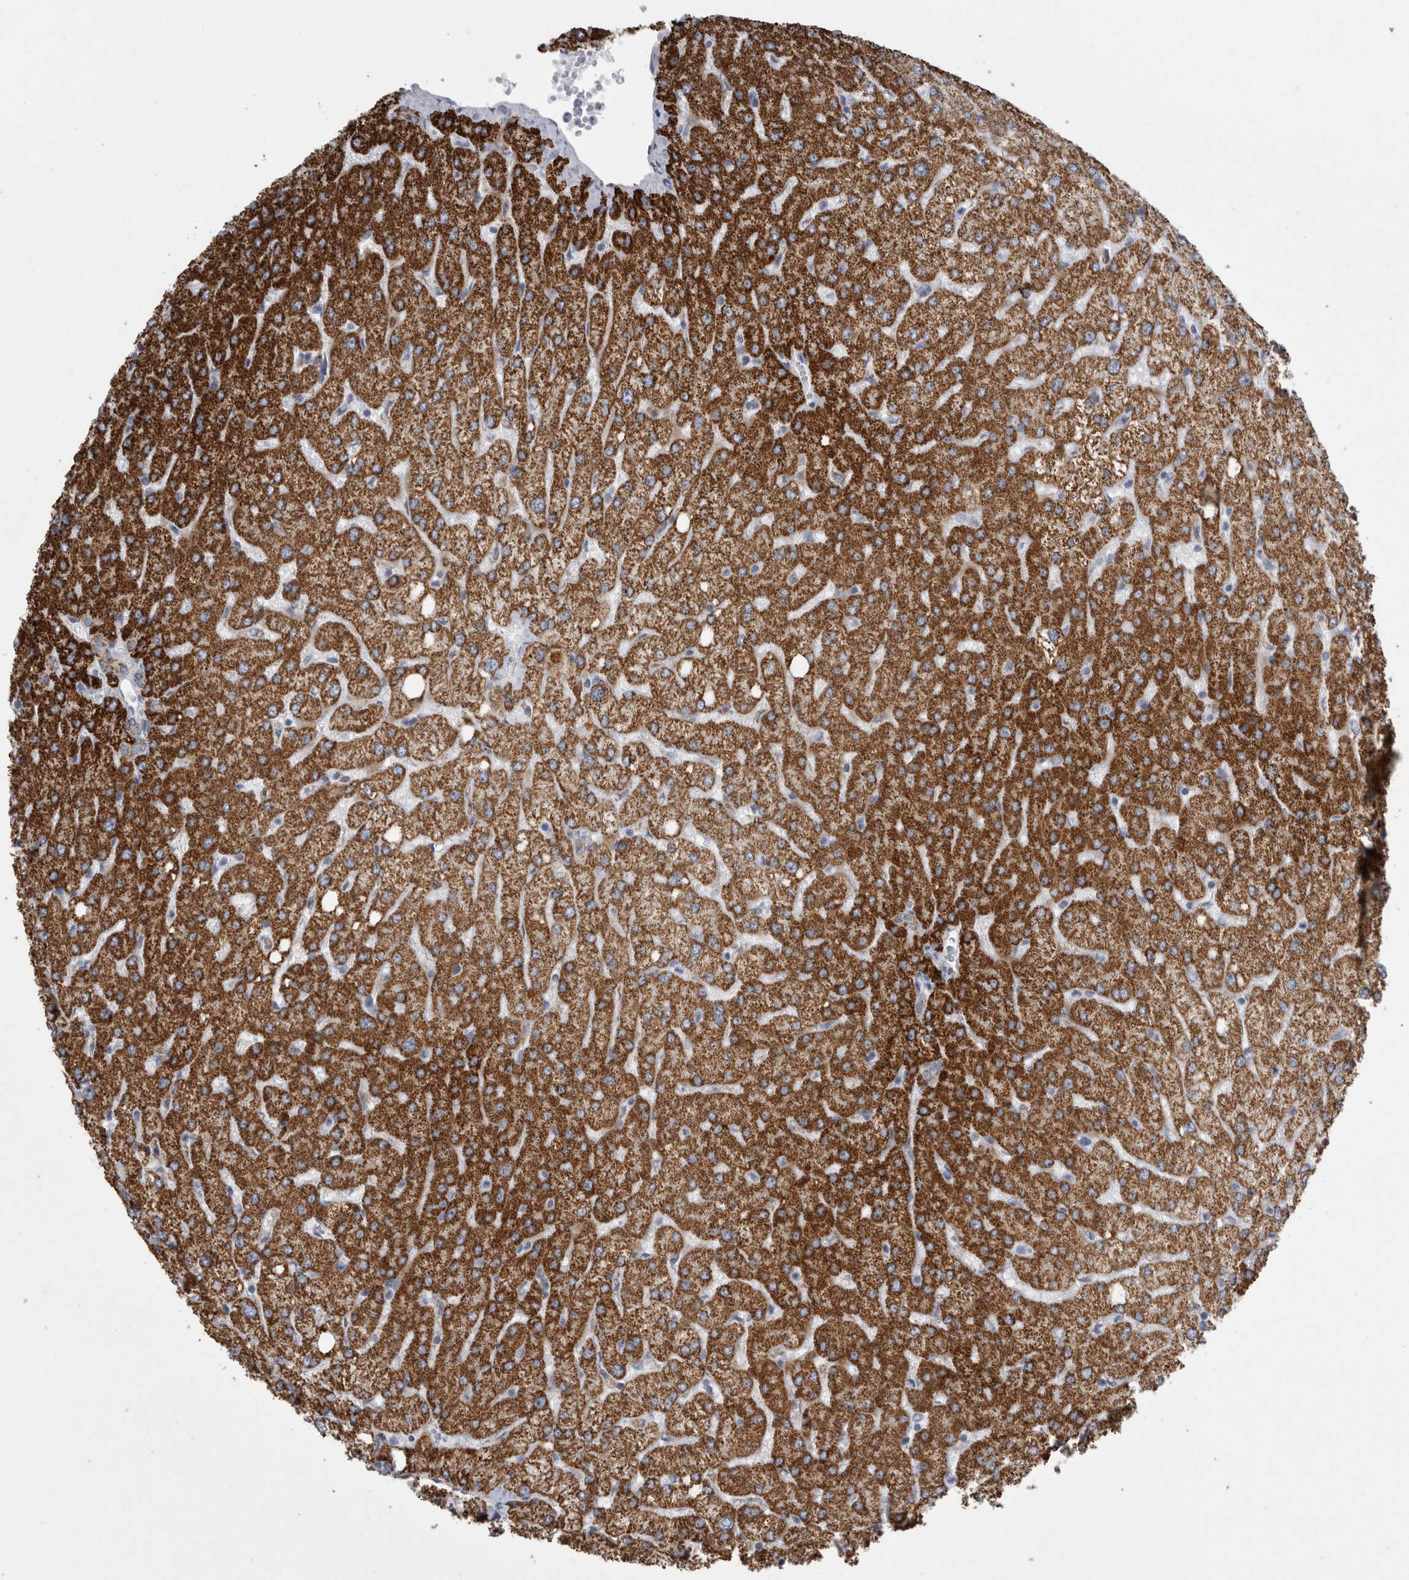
{"staining": {"intensity": "moderate", "quantity": ">75%", "location": "cytoplasmic/membranous"}, "tissue": "liver", "cell_type": "Cholangiocytes", "image_type": "normal", "snomed": [{"axis": "morphology", "description": "Normal tissue, NOS"}, {"axis": "topography", "description": "Liver"}], "caption": "Immunohistochemical staining of benign human liver exhibits medium levels of moderate cytoplasmic/membranous staining in about >75% of cholangiocytes. (IHC, brightfield microscopy, high magnification).", "gene": "GATM", "patient": {"sex": "female", "age": 54}}